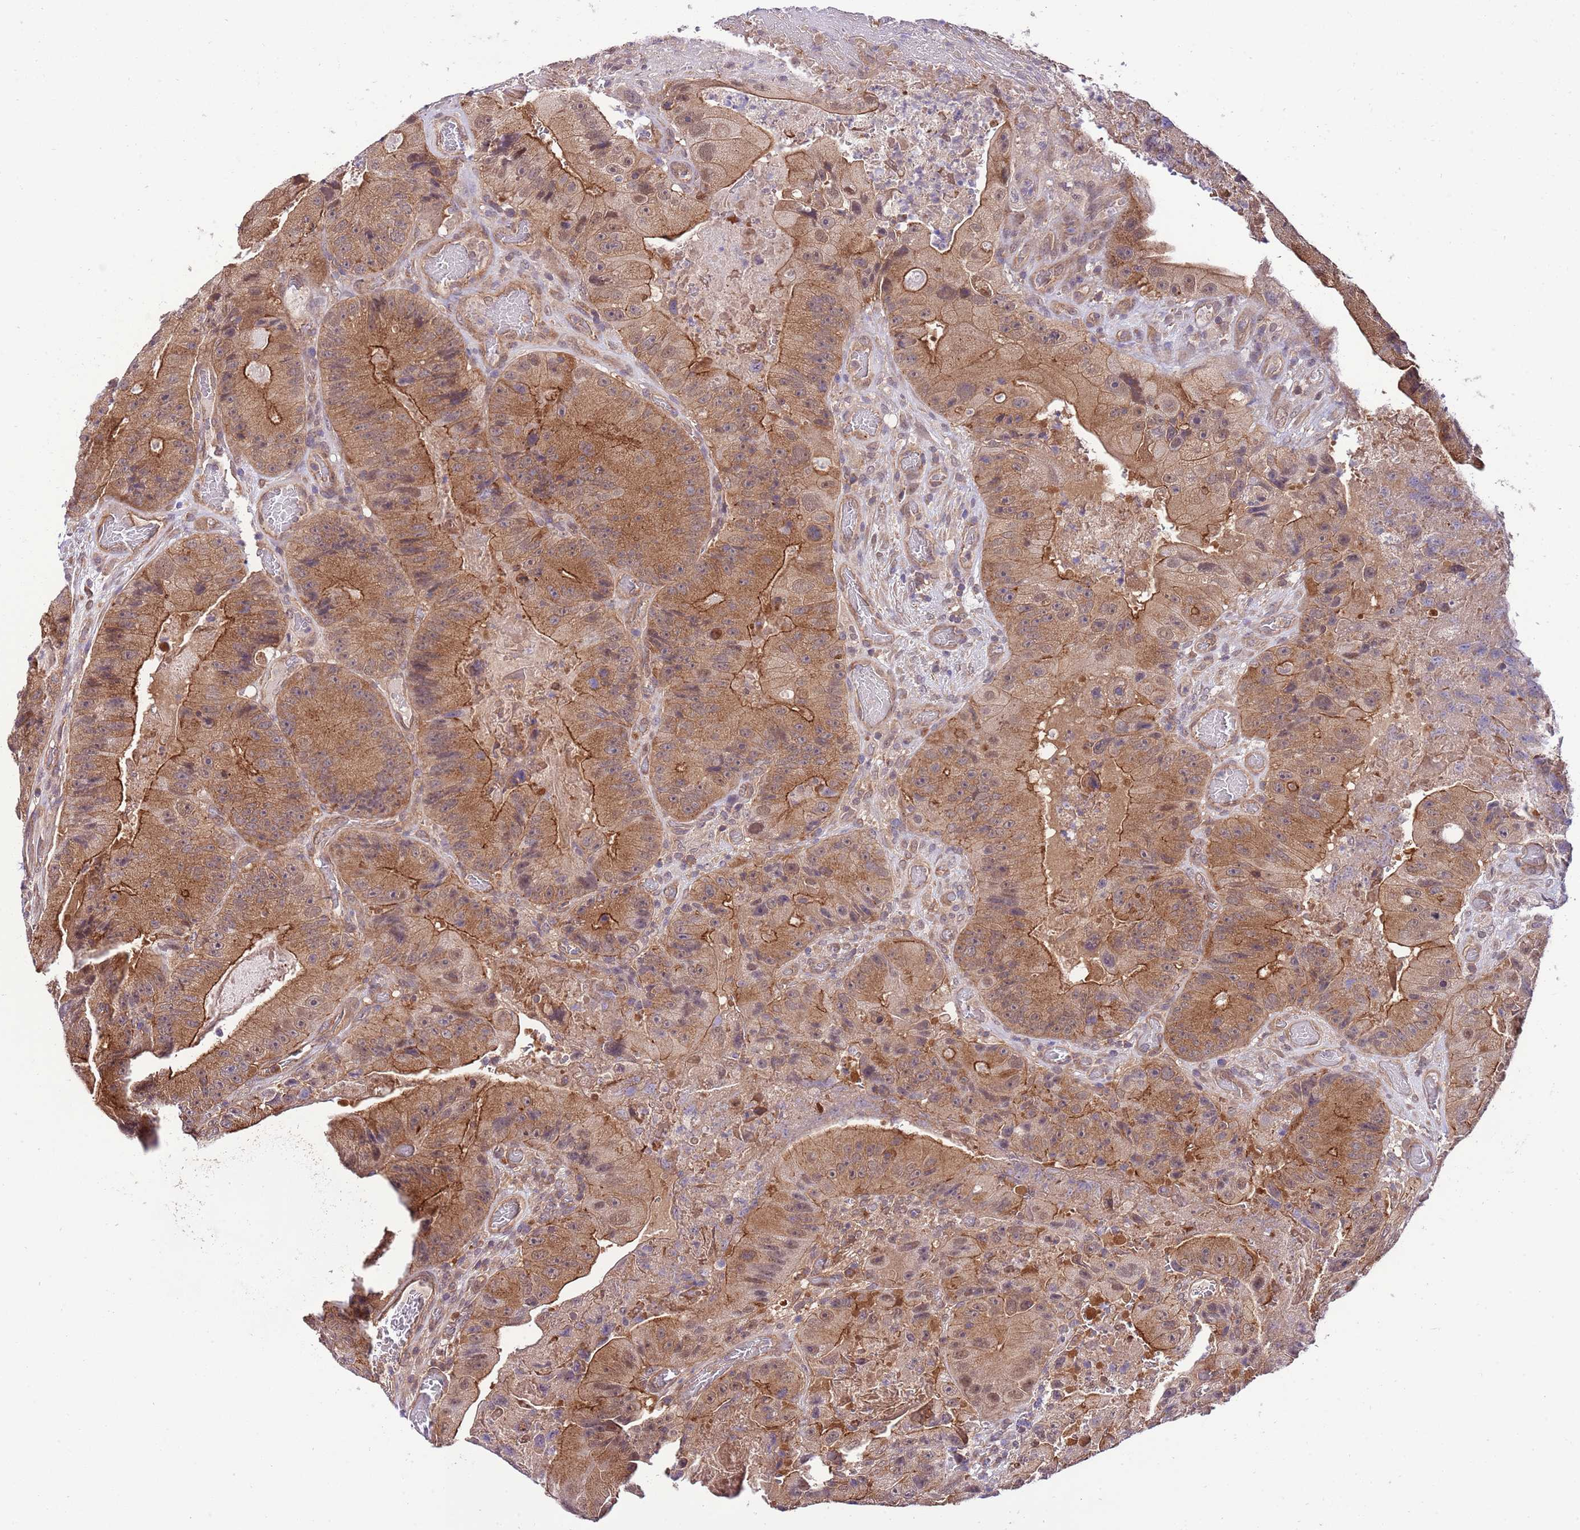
{"staining": {"intensity": "moderate", "quantity": ">75%", "location": "cytoplasmic/membranous"}, "tissue": "colorectal cancer", "cell_type": "Tumor cells", "image_type": "cancer", "snomed": [{"axis": "morphology", "description": "Adenocarcinoma, NOS"}, {"axis": "topography", "description": "Colon"}], "caption": "The histopathology image shows staining of colorectal adenocarcinoma, revealing moderate cytoplasmic/membranous protein positivity (brown color) within tumor cells.", "gene": "DONSON", "patient": {"sex": "female", "age": 86}}